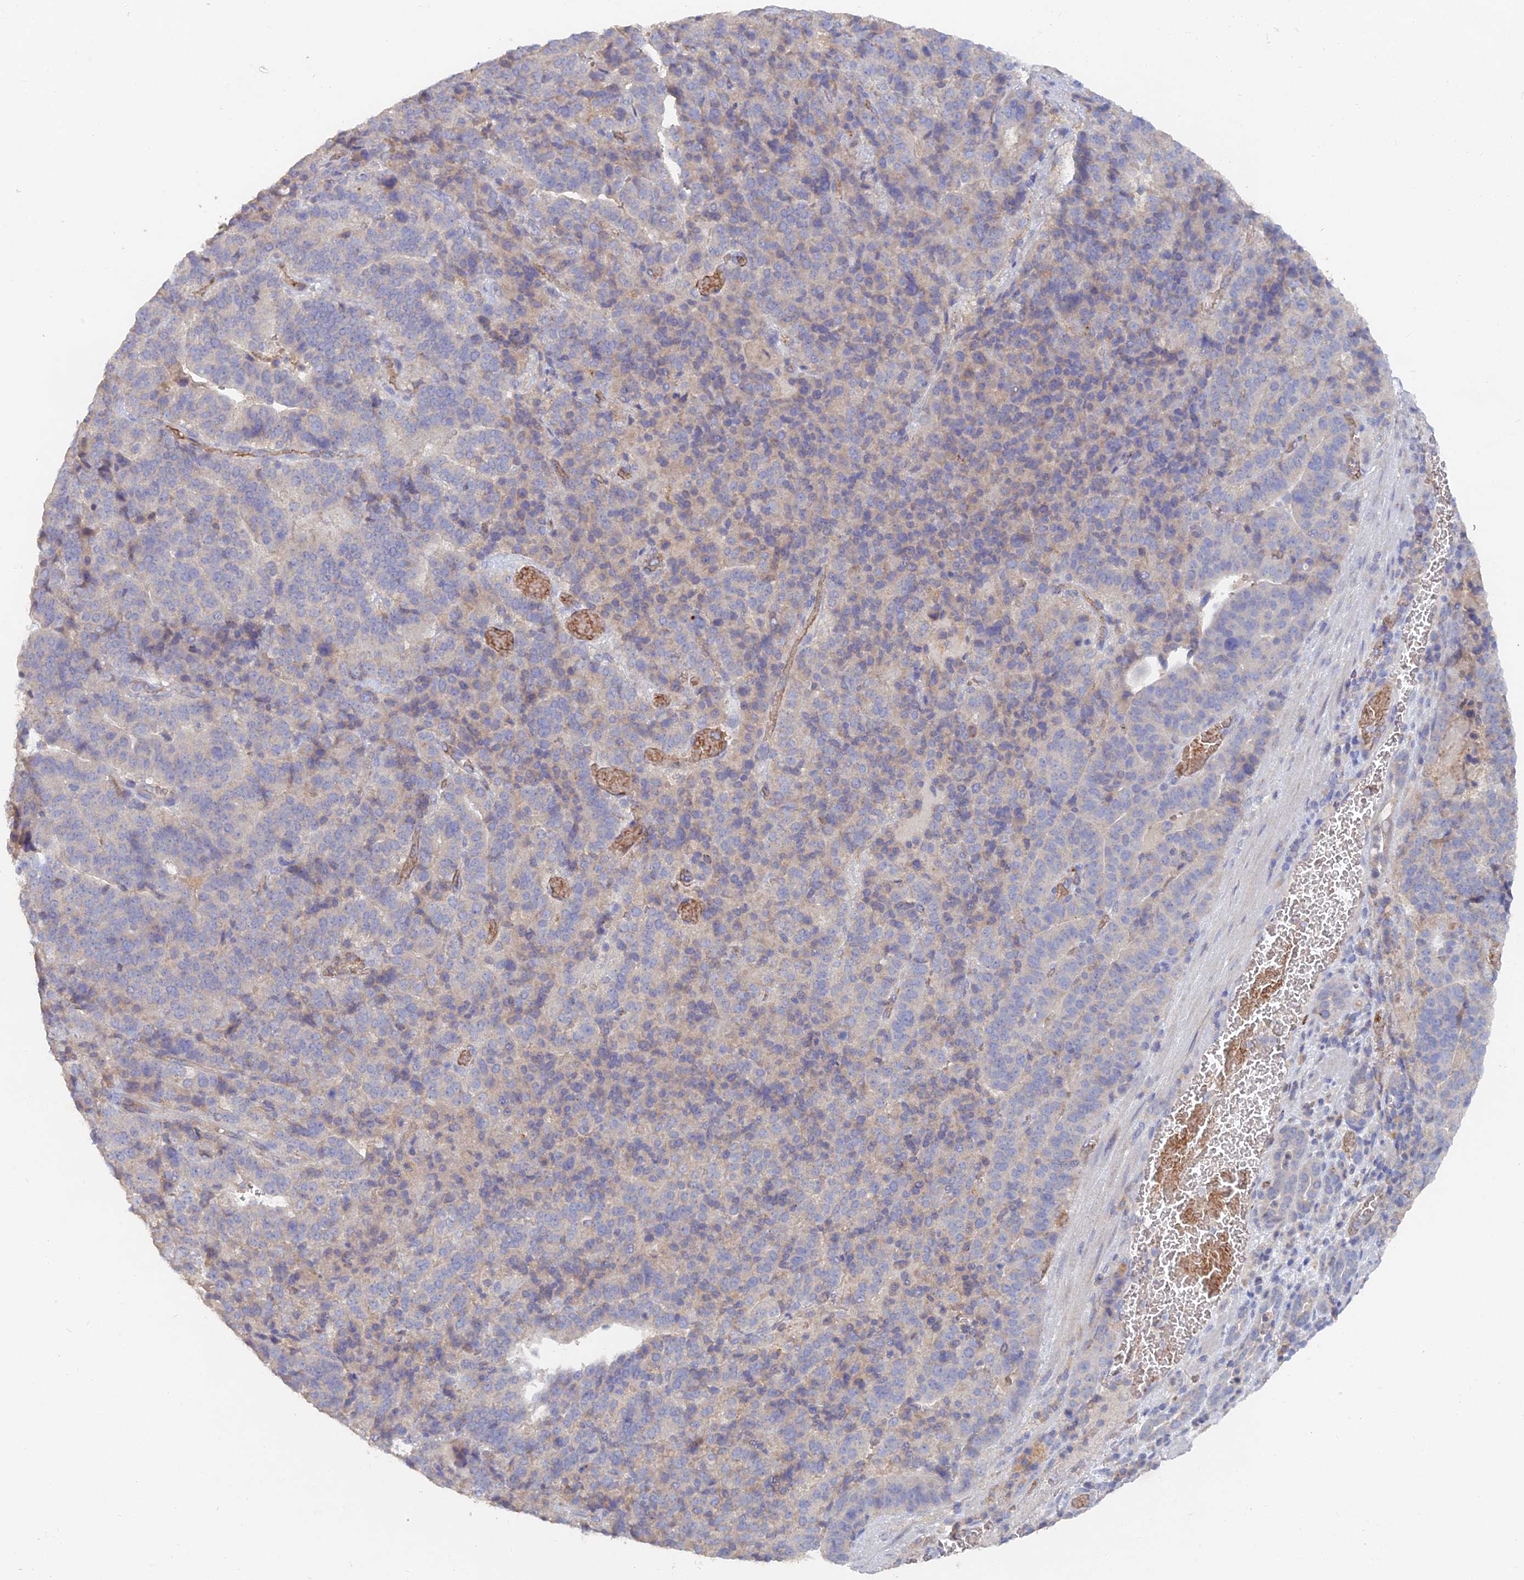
{"staining": {"intensity": "negative", "quantity": "none", "location": "none"}, "tissue": "stomach cancer", "cell_type": "Tumor cells", "image_type": "cancer", "snomed": [{"axis": "morphology", "description": "Adenocarcinoma, NOS"}, {"axis": "topography", "description": "Stomach"}], "caption": "Histopathology image shows no protein positivity in tumor cells of adenocarcinoma (stomach) tissue.", "gene": "ARRDC1", "patient": {"sex": "male", "age": 48}}